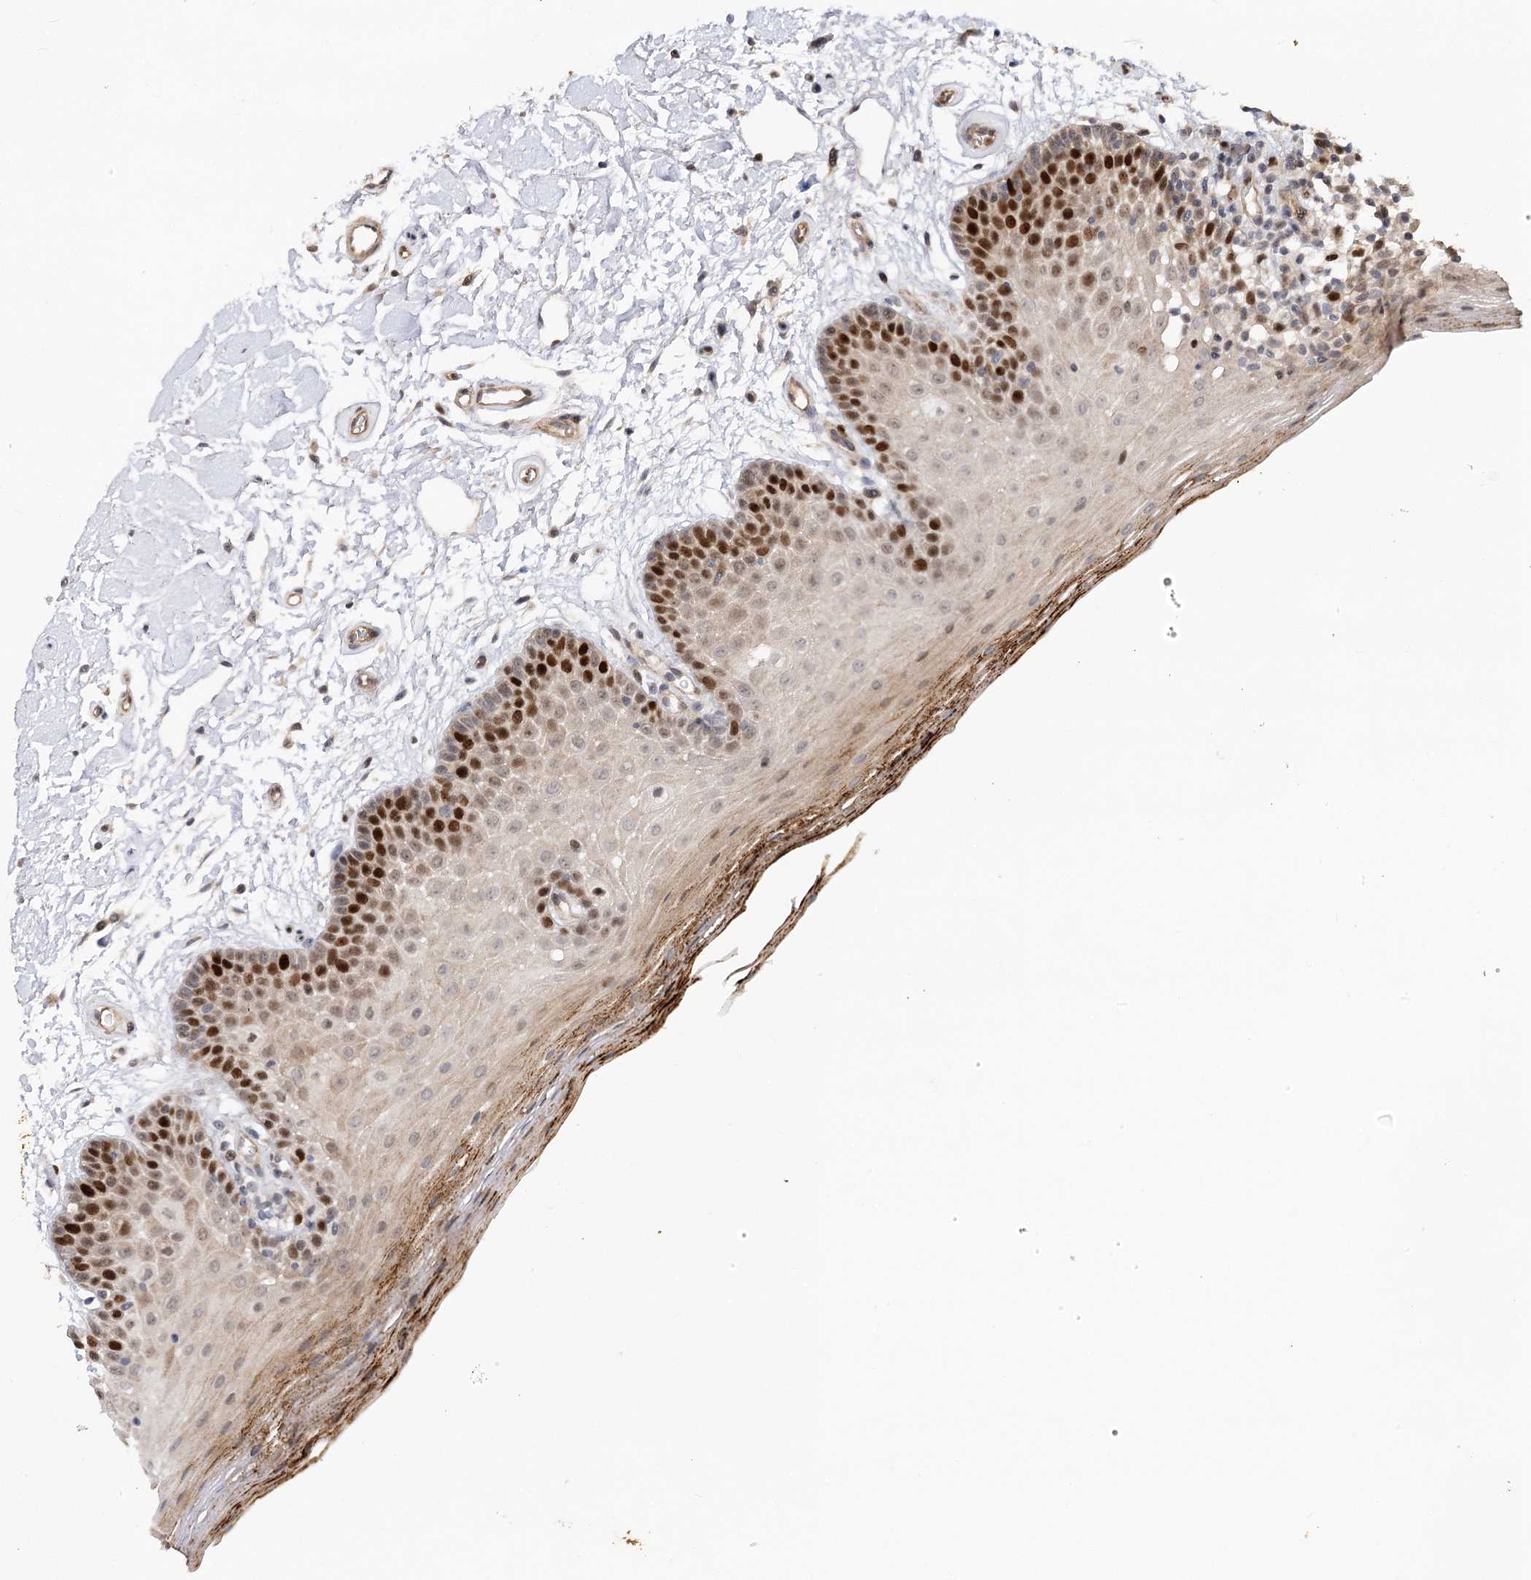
{"staining": {"intensity": "strong", "quantity": "25%-75%", "location": "nuclear"}, "tissue": "oral mucosa", "cell_type": "Squamous epithelial cells", "image_type": "normal", "snomed": [{"axis": "morphology", "description": "Normal tissue, NOS"}, {"axis": "topography", "description": "Oral tissue"}], "caption": "Brown immunohistochemical staining in unremarkable oral mucosa exhibits strong nuclear positivity in about 25%-75% of squamous epithelial cells. Using DAB (3,3'-diaminobenzidine) (brown) and hematoxylin (blue) stains, captured at high magnification using brightfield microscopy.", "gene": "PIK3C2A", "patient": {"sex": "male", "age": 62}}